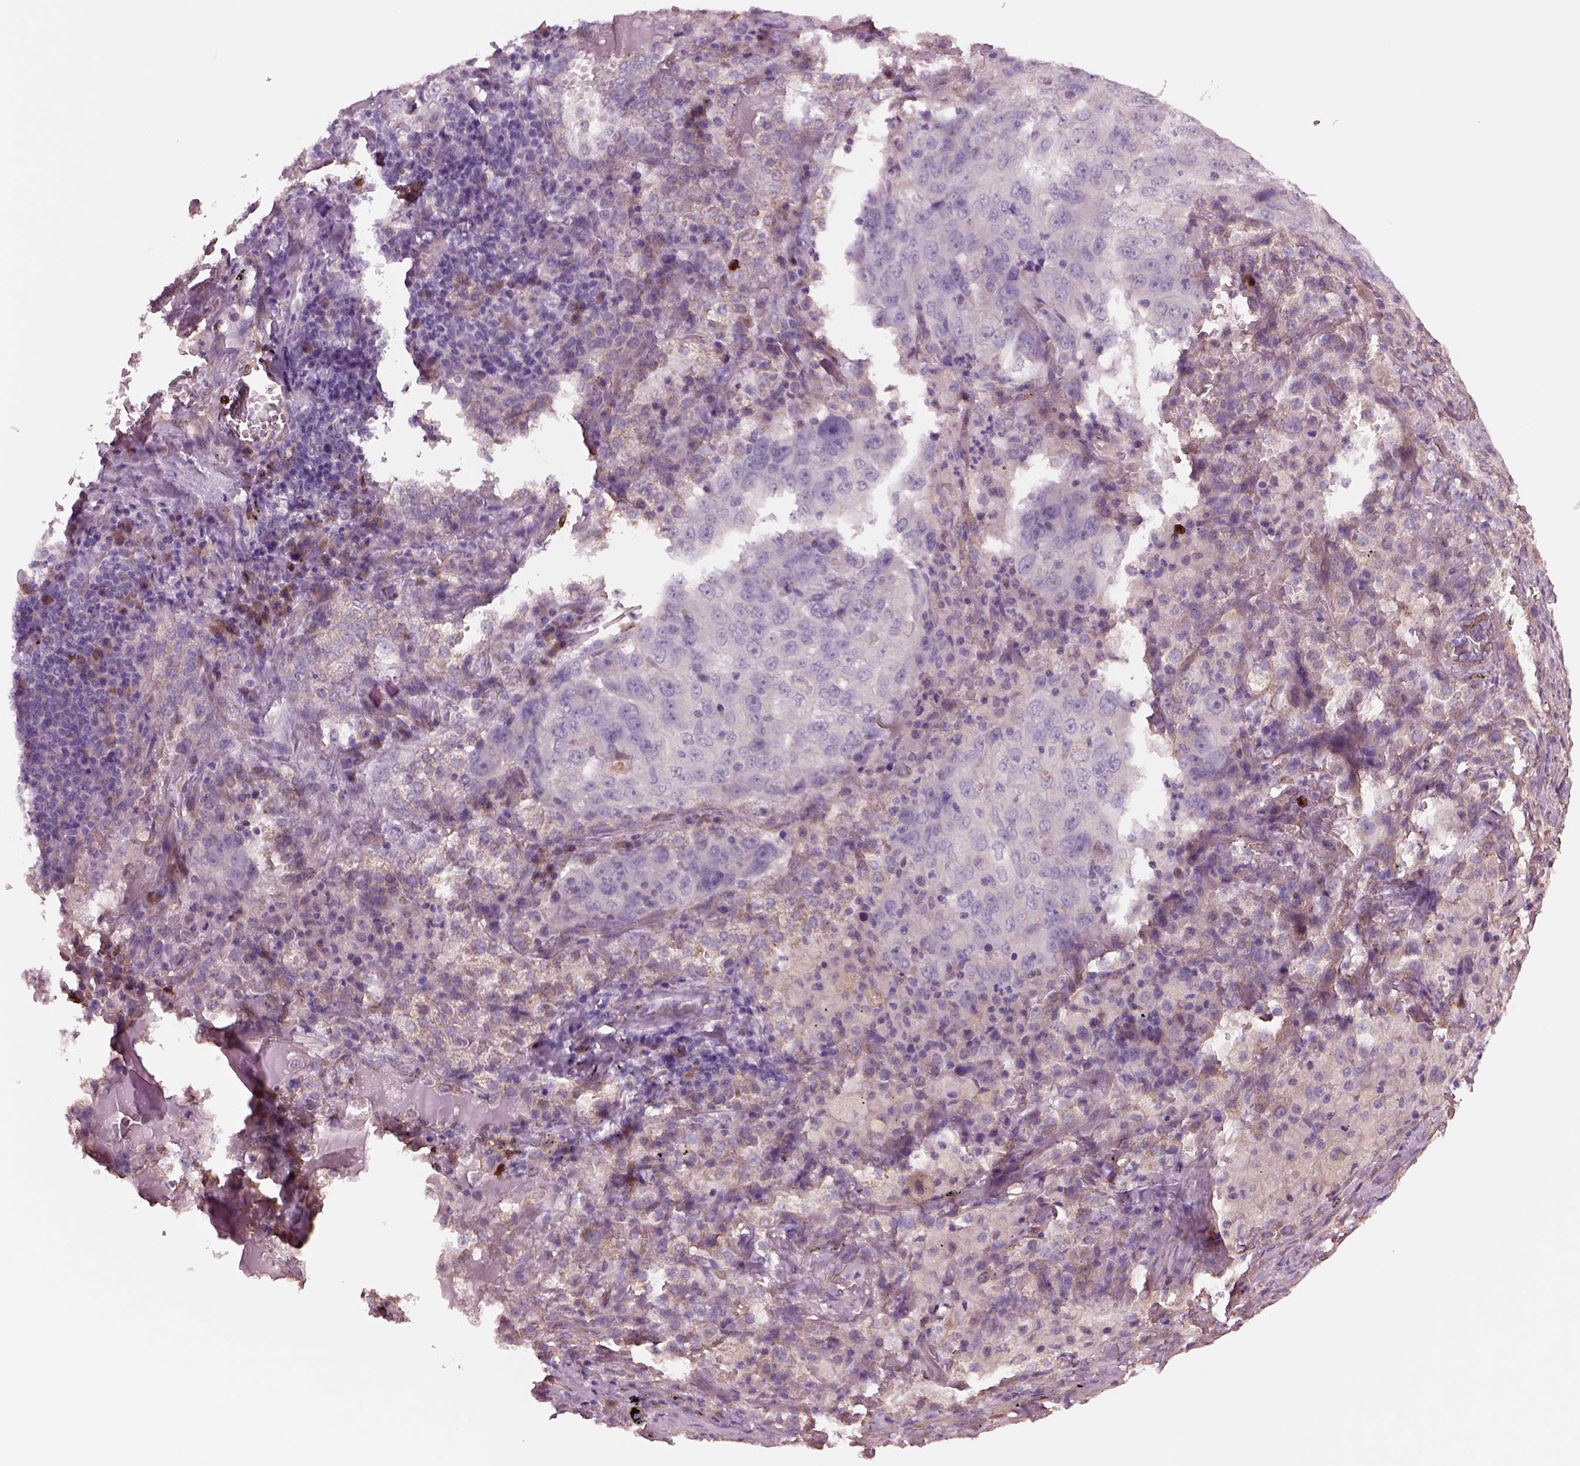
{"staining": {"intensity": "negative", "quantity": "none", "location": "none"}, "tissue": "lung cancer", "cell_type": "Tumor cells", "image_type": "cancer", "snomed": [{"axis": "morphology", "description": "Adenocarcinoma, NOS"}, {"axis": "topography", "description": "Lung"}], "caption": "An immunohistochemistry image of lung adenocarcinoma is shown. There is no staining in tumor cells of lung adenocarcinoma.", "gene": "HTR1B", "patient": {"sex": "female", "age": 61}}